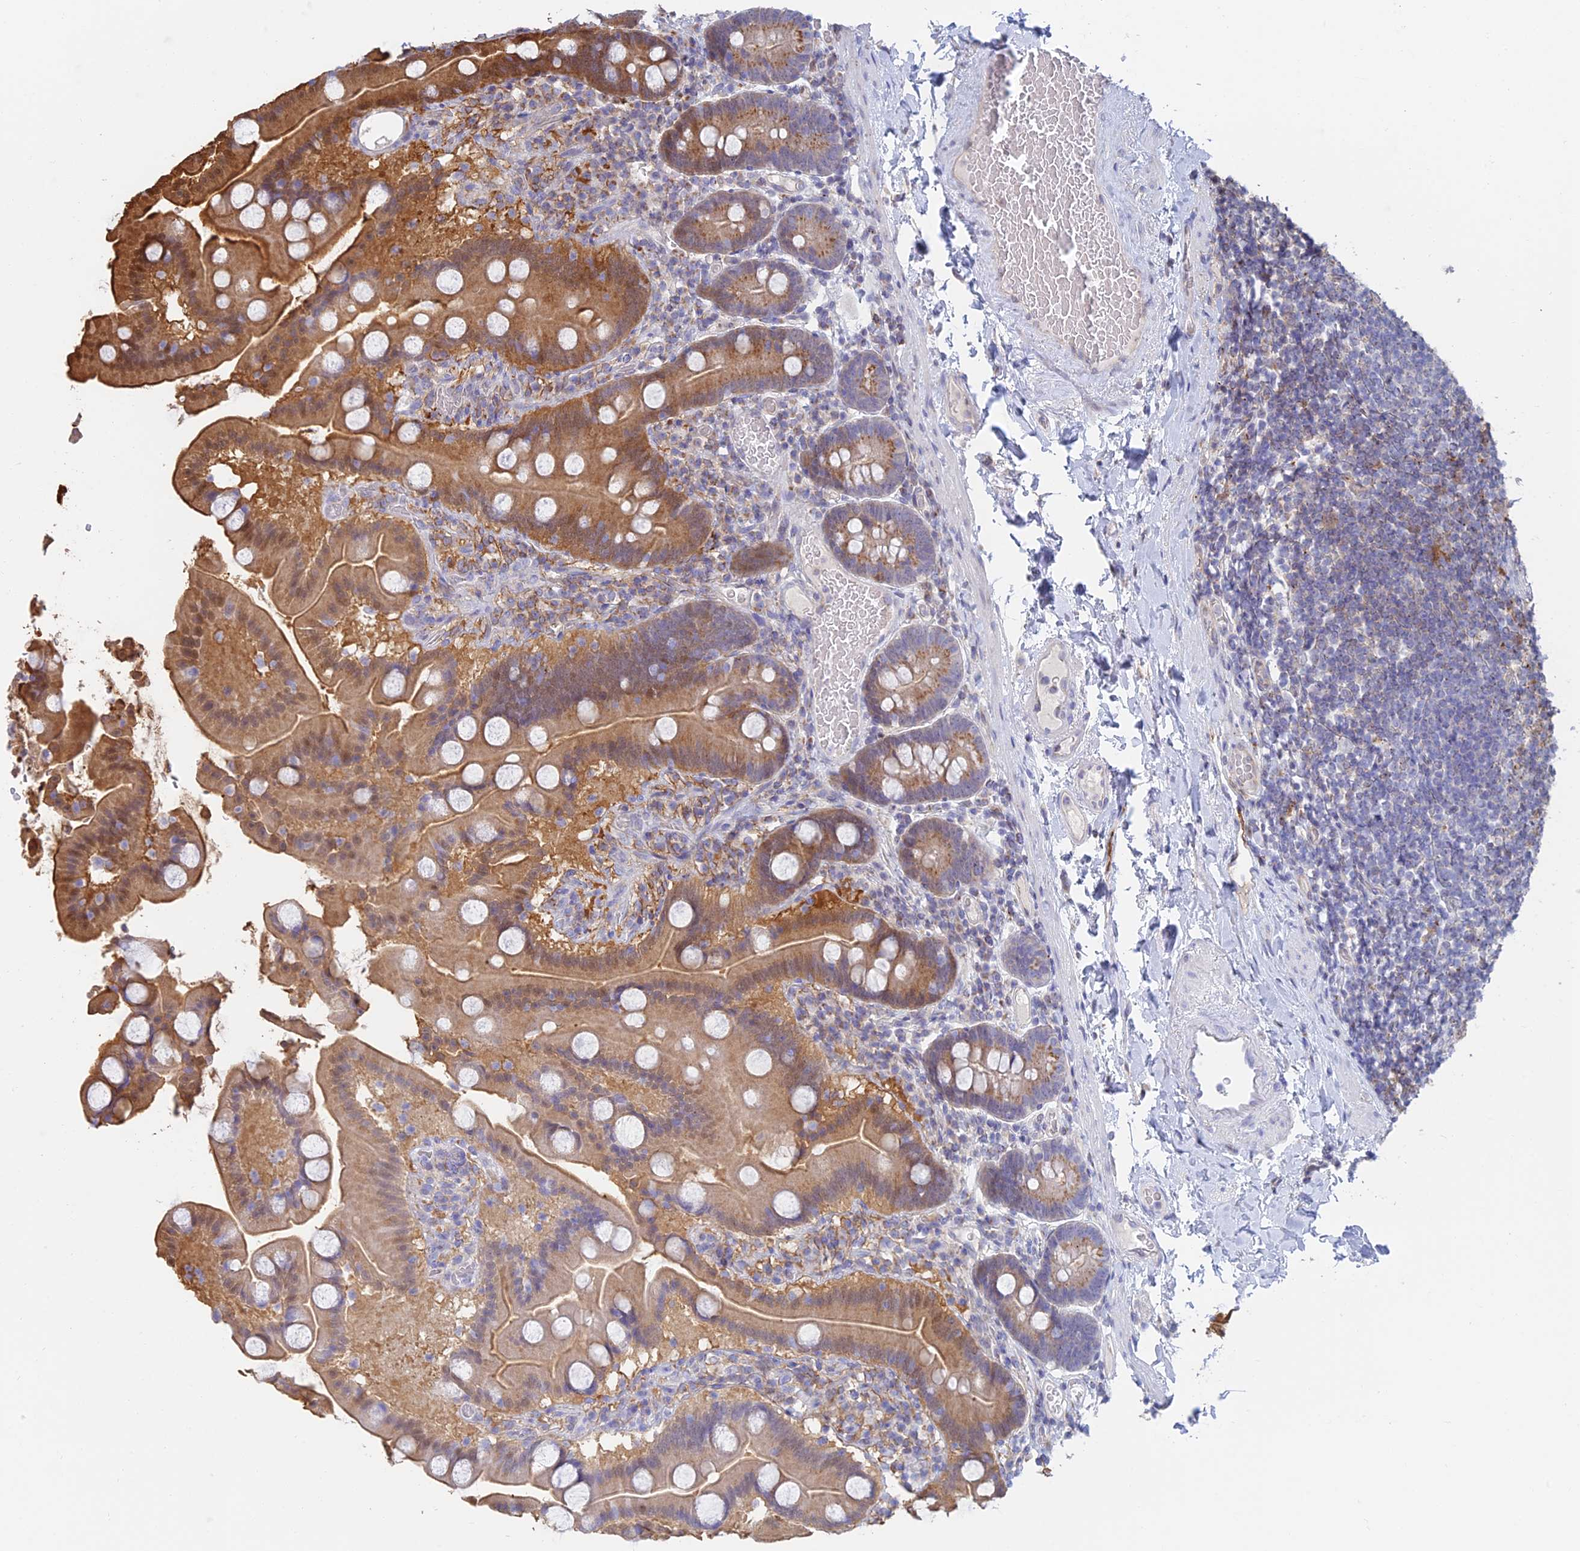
{"staining": {"intensity": "strong", "quantity": "25%-75%", "location": "cytoplasmic/membranous"}, "tissue": "duodenum", "cell_type": "Glandular cells", "image_type": "normal", "snomed": [{"axis": "morphology", "description": "Normal tissue, NOS"}, {"axis": "topography", "description": "Duodenum"}], "caption": "This image exhibits immunohistochemistry staining of unremarkable human duodenum, with high strong cytoplasmic/membranous positivity in about 25%-75% of glandular cells.", "gene": "ENSG00000267561", "patient": {"sex": "male", "age": 55}}